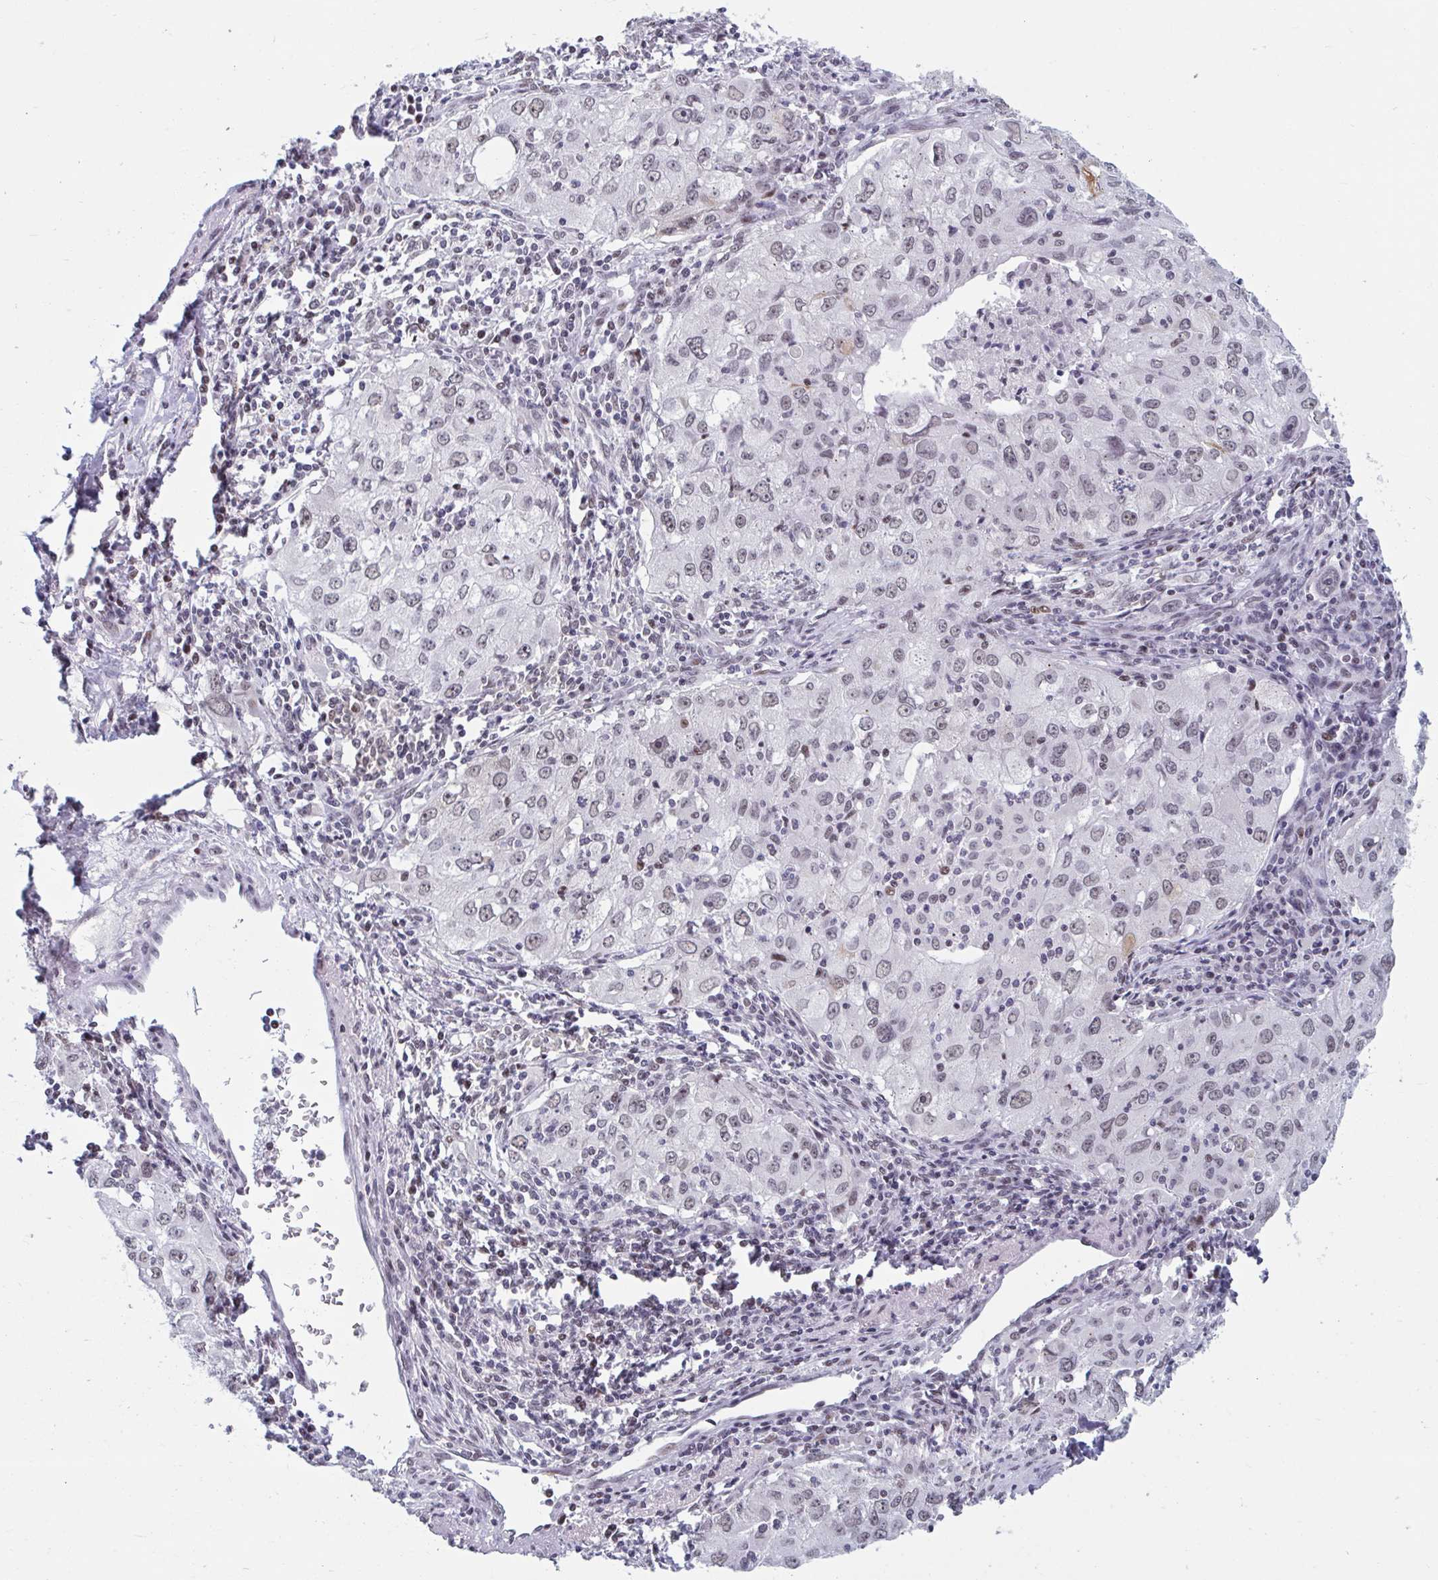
{"staining": {"intensity": "weak", "quantity": "25%-75%", "location": "nuclear"}, "tissue": "lung cancer", "cell_type": "Tumor cells", "image_type": "cancer", "snomed": [{"axis": "morphology", "description": "Adenocarcinoma, NOS"}, {"axis": "morphology", "description": "Adenocarcinoma, metastatic, NOS"}, {"axis": "topography", "description": "Lymph node"}, {"axis": "topography", "description": "Lung"}], "caption": "Tumor cells display weak nuclear staining in about 25%-75% of cells in lung cancer.", "gene": "HSD17B6", "patient": {"sex": "female", "age": 42}}